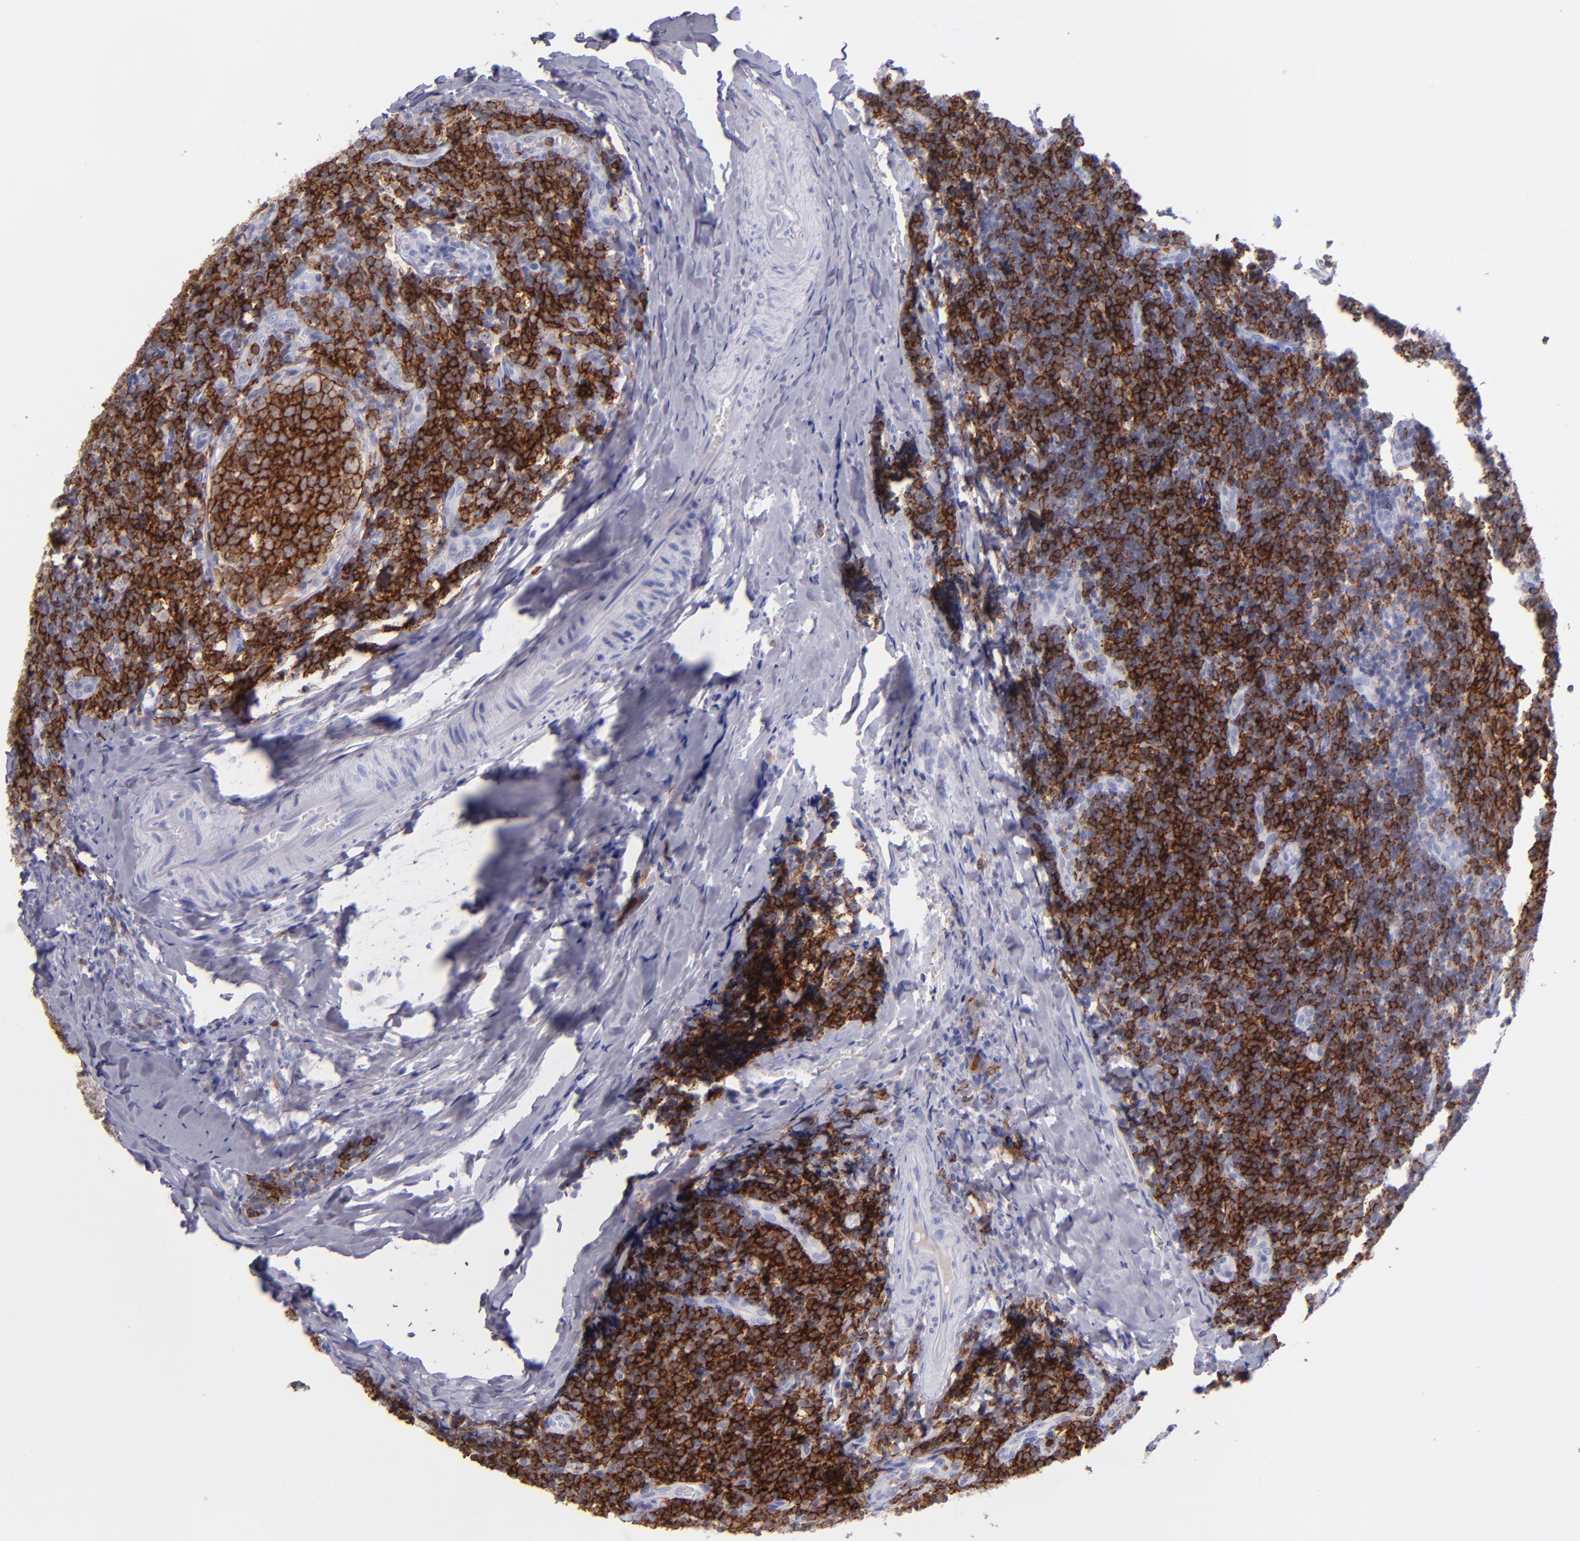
{"staining": {"intensity": "strong", "quantity": "25%-75%", "location": "cytoplasmic/membranous"}, "tissue": "tonsil", "cell_type": "Germinal center cells", "image_type": "normal", "snomed": [{"axis": "morphology", "description": "Normal tissue, NOS"}, {"axis": "topography", "description": "Tonsil"}], "caption": "The micrograph displays staining of normal tonsil, revealing strong cytoplasmic/membranous protein positivity (brown color) within germinal center cells.", "gene": "CD37", "patient": {"sex": "male", "age": 31}}